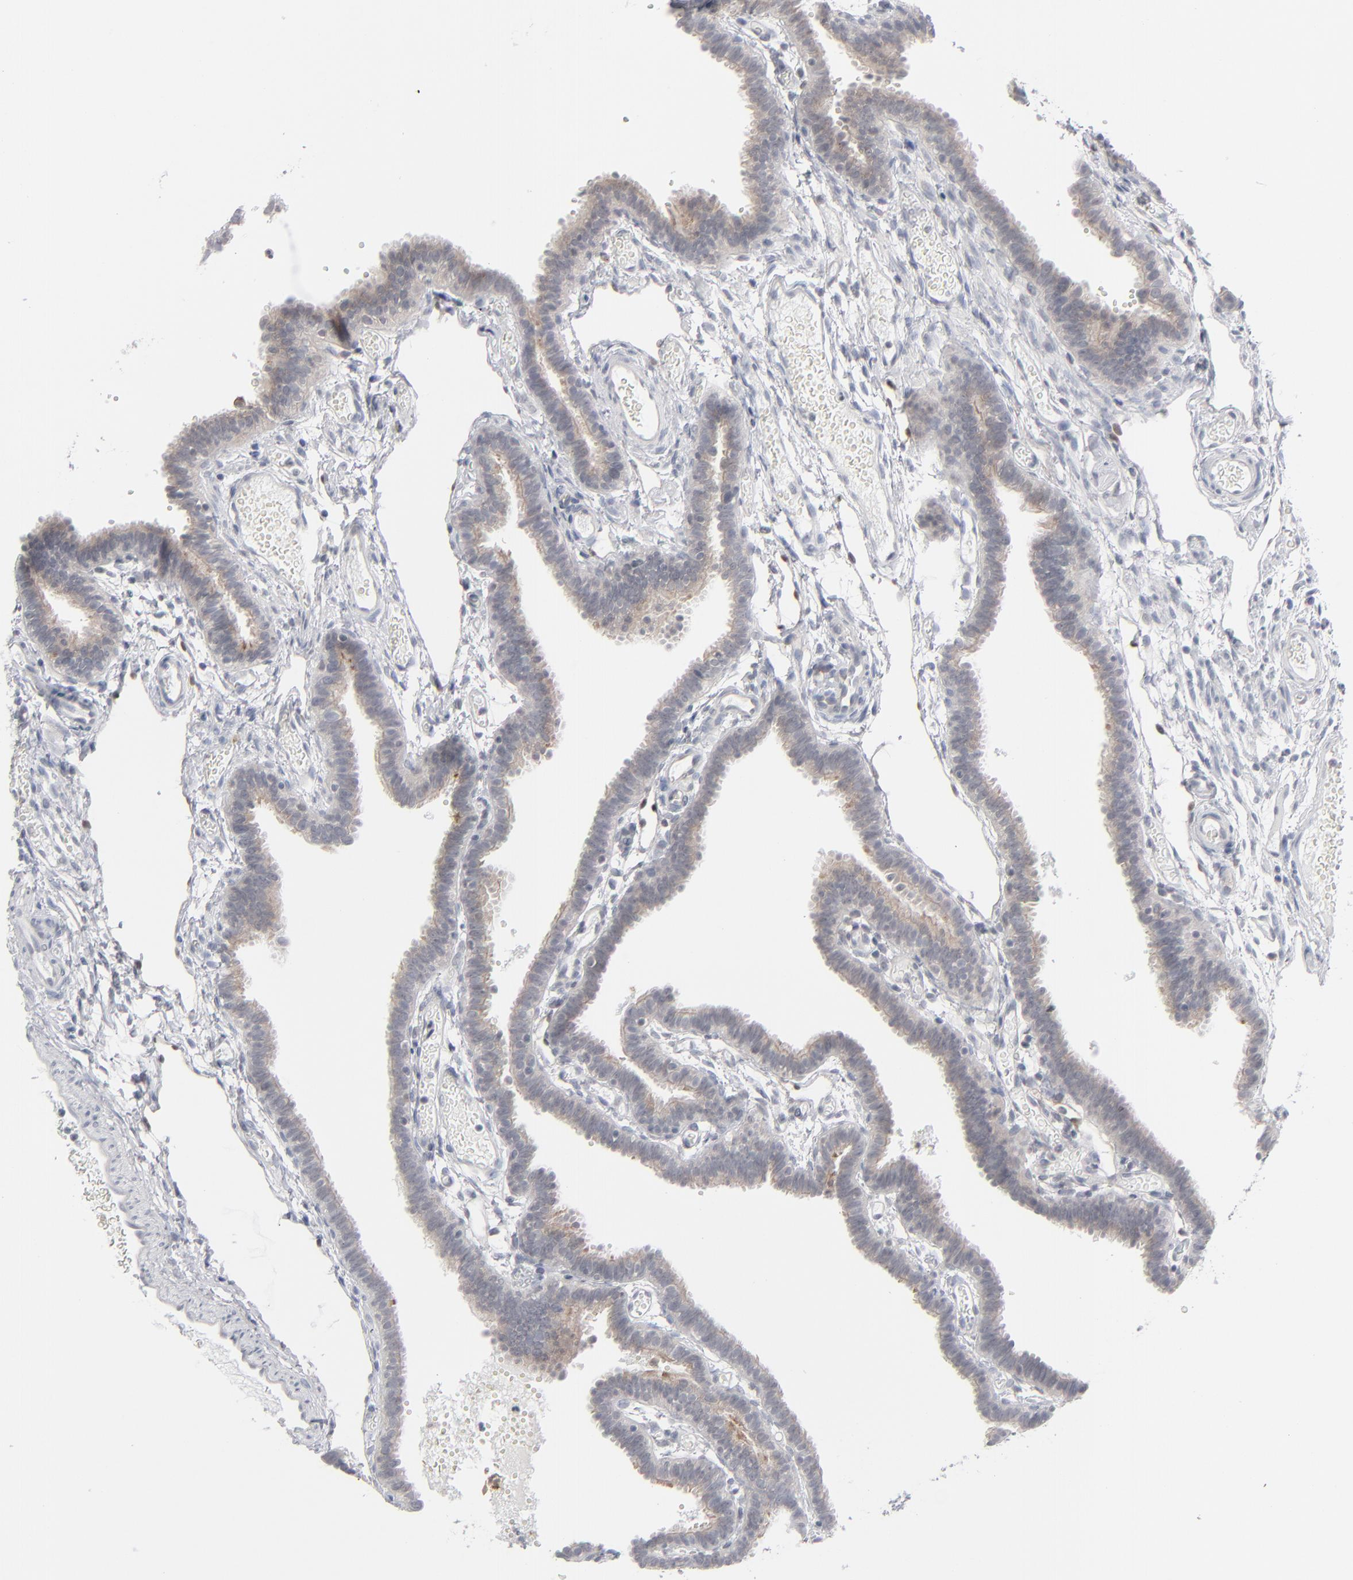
{"staining": {"intensity": "weak", "quantity": "25%-75%", "location": "cytoplasmic/membranous"}, "tissue": "fallopian tube", "cell_type": "Glandular cells", "image_type": "normal", "snomed": [{"axis": "morphology", "description": "Normal tissue, NOS"}, {"axis": "topography", "description": "Fallopian tube"}], "caption": "Fallopian tube stained for a protein shows weak cytoplasmic/membranous positivity in glandular cells. (brown staining indicates protein expression, while blue staining denotes nuclei).", "gene": "POF1B", "patient": {"sex": "female", "age": 29}}